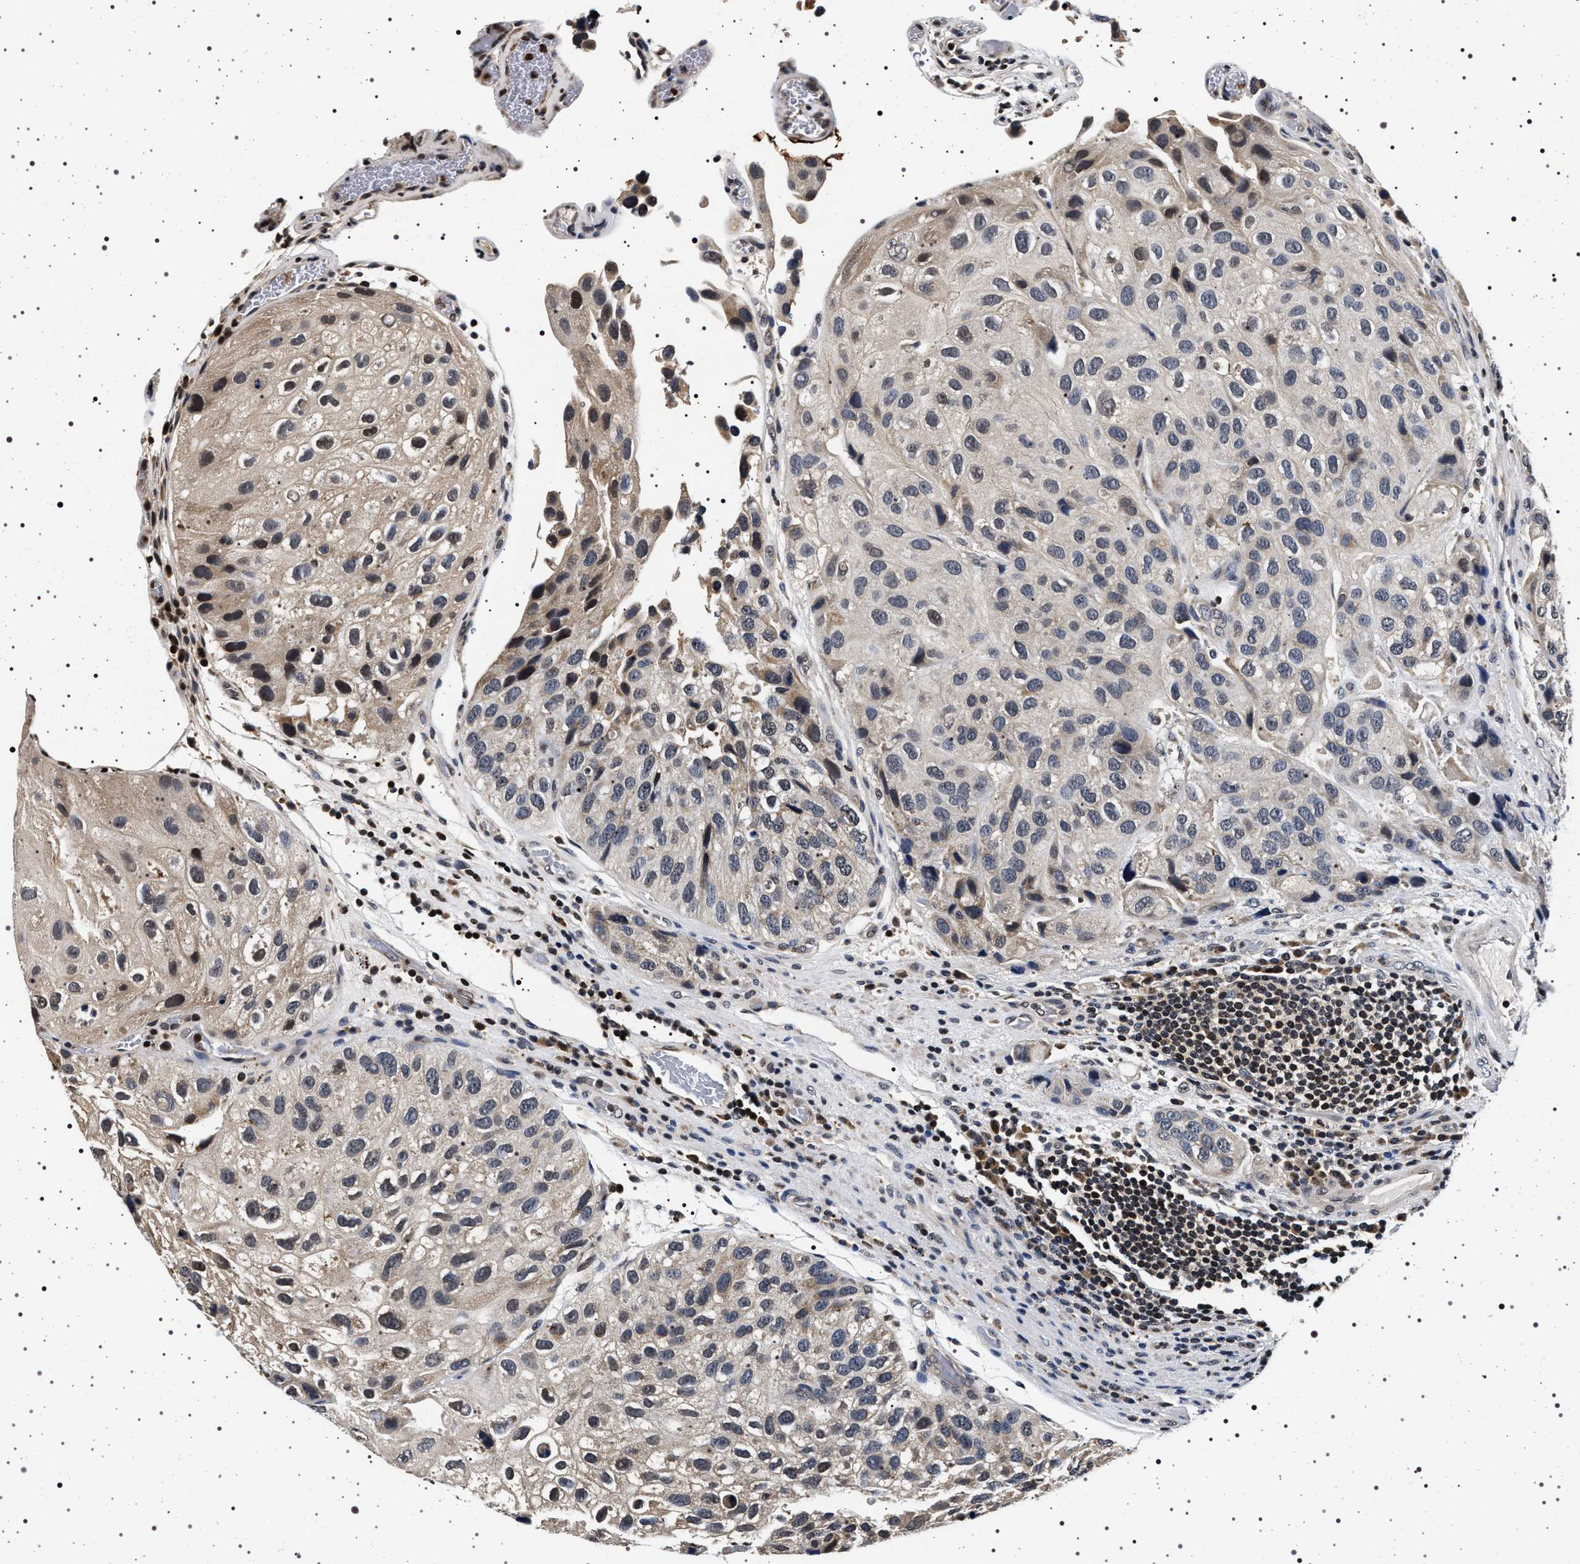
{"staining": {"intensity": "weak", "quantity": "<25%", "location": "nuclear"}, "tissue": "urothelial cancer", "cell_type": "Tumor cells", "image_type": "cancer", "snomed": [{"axis": "morphology", "description": "Urothelial carcinoma, High grade"}, {"axis": "topography", "description": "Urinary bladder"}], "caption": "Tumor cells are negative for protein expression in human high-grade urothelial carcinoma. Nuclei are stained in blue.", "gene": "CDKN1B", "patient": {"sex": "female", "age": 64}}